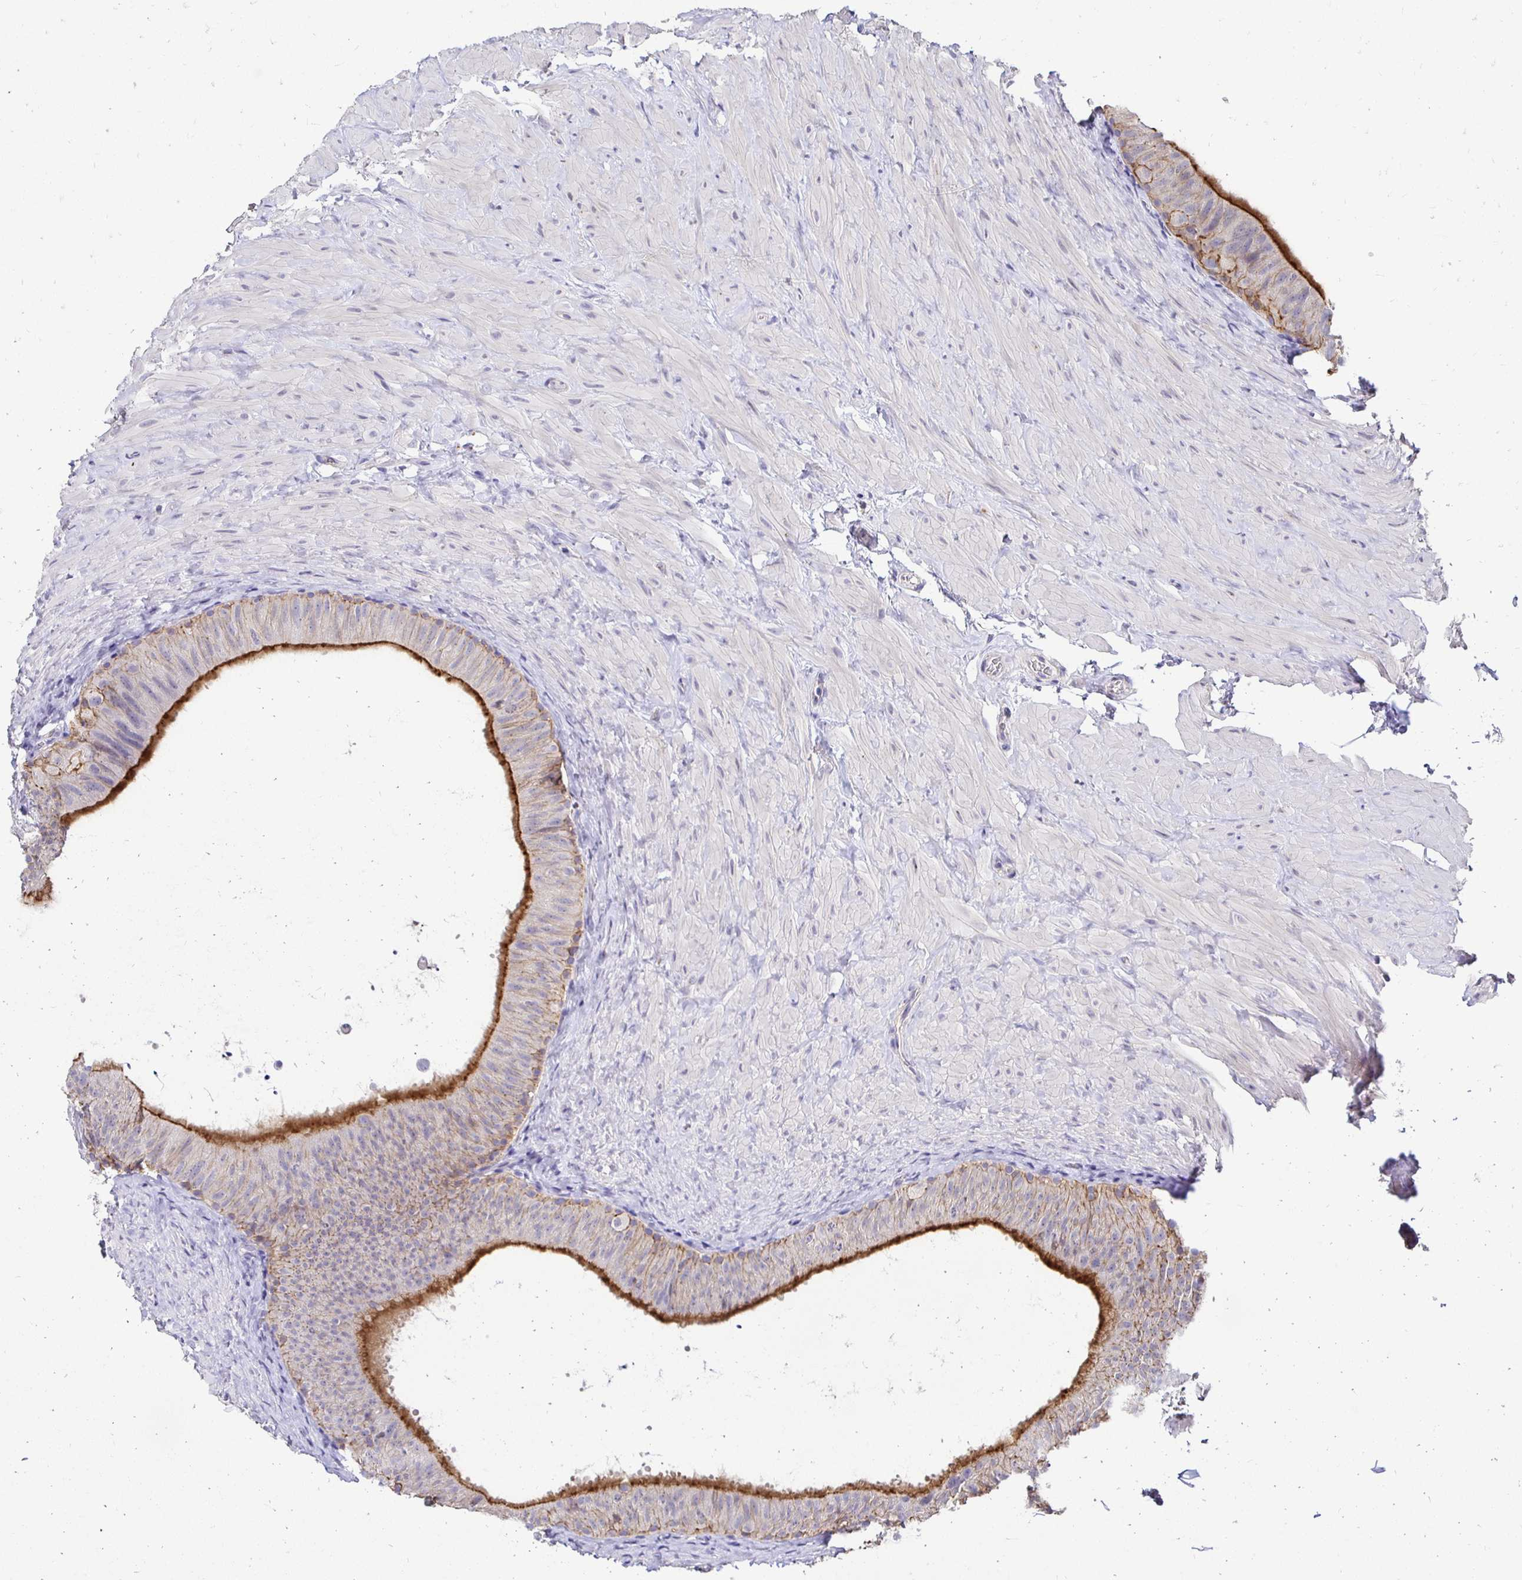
{"staining": {"intensity": "strong", "quantity": "25%-75%", "location": "cytoplasmic/membranous"}, "tissue": "epididymis", "cell_type": "Glandular cells", "image_type": "normal", "snomed": [{"axis": "morphology", "description": "Normal tissue, NOS"}, {"axis": "topography", "description": "Epididymis, spermatic cord, NOS"}, {"axis": "topography", "description": "Epididymis"}], "caption": "Immunohistochemical staining of benign human epididymis reveals strong cytoplasmic/membranous protein expression in approximately 25%-75% of glandular cells. Nuclei are stained in blue.", "gene": "SLC9A1", "patient": {"sex": "male", "age": 31}}